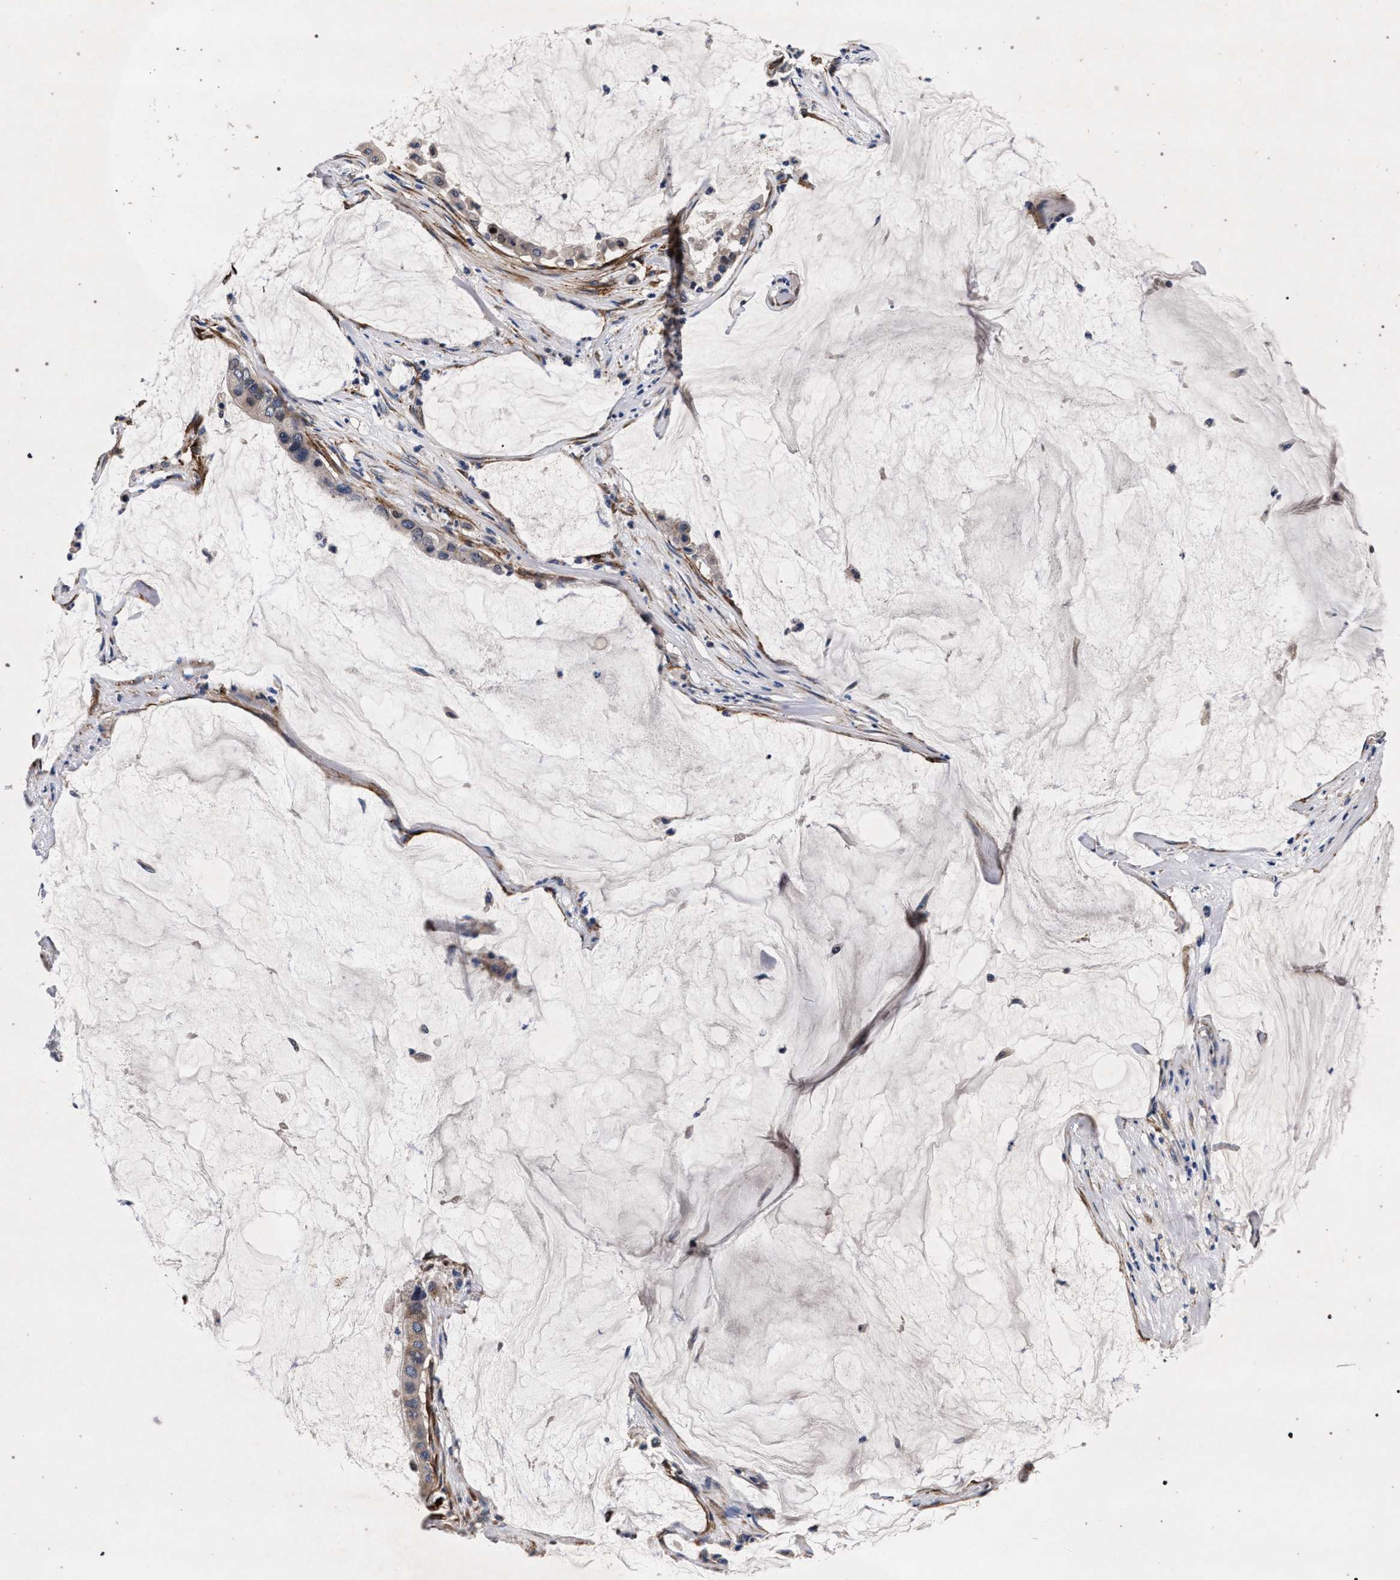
{"staining": {"intensity": "negative", "quantity": "none", "location": "none"}, "tissue": "pancreatic cancer", "cell_type": "Tumor cells", "image_type": "cancer", "snomed": [{"axis": "morphology", "description": "Adenocarcinoma, NOS"}, {"axis": "topography", "description": "Pancreas"}], "caption": "Pancreatic cancer (adenocarcinoma) stained for a protein using immunohistochemistry exhibits no staining tumor cells.", "gene": "NEK7", "patient": {"sex": "male", "age": 41}}